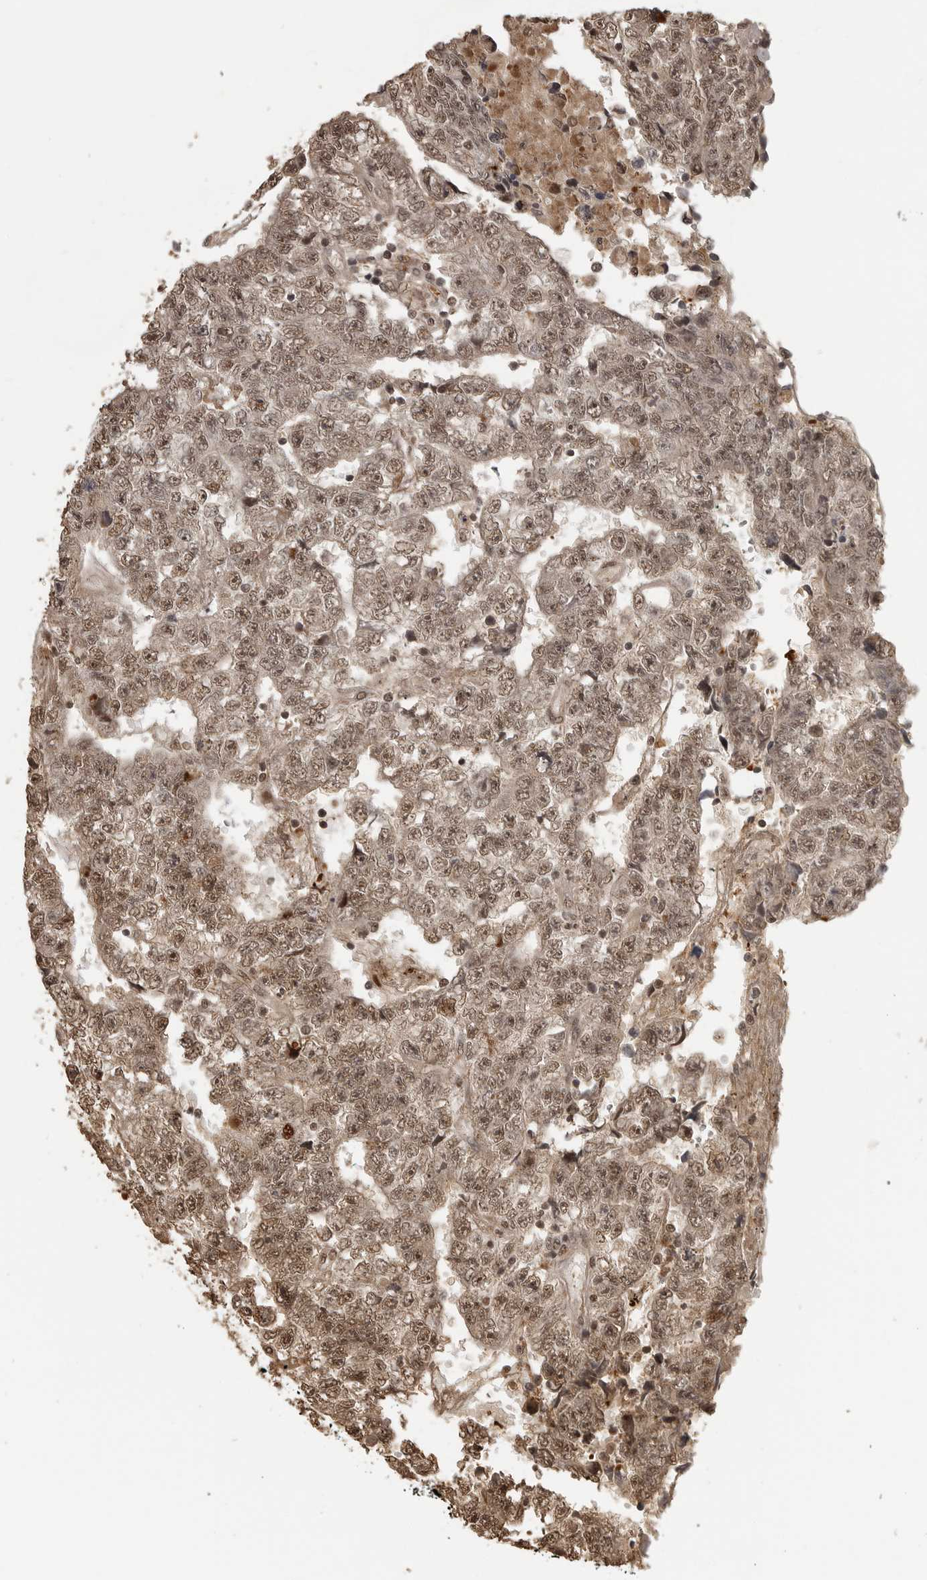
{"staining": {"intensity": "moderate", "quantity": ">75%", "location": "nuclear"}, "tissue": "testis cancer", "cell_type": "Tumor cells", "image_type": "cancer", "snomed": [{"axis": "morphology", "description": "Carcinoma, Embryonal, NOS"}, {"axis": "topography", "description": "Testis"}], "caption": "DAB (3,3'-diaminobenzidine) immunohistochemical staining of testis cancer shows moderate nuclear protein positivity in about >75% of tumor cells. The staining was performed using DAB to visualize the protein expression in brown, while the nuclei were stained in blue with hematoxylin (Magnification: 20x).", "gene": "CLOCK", "patient": {"sex": "male", "age": 25}}